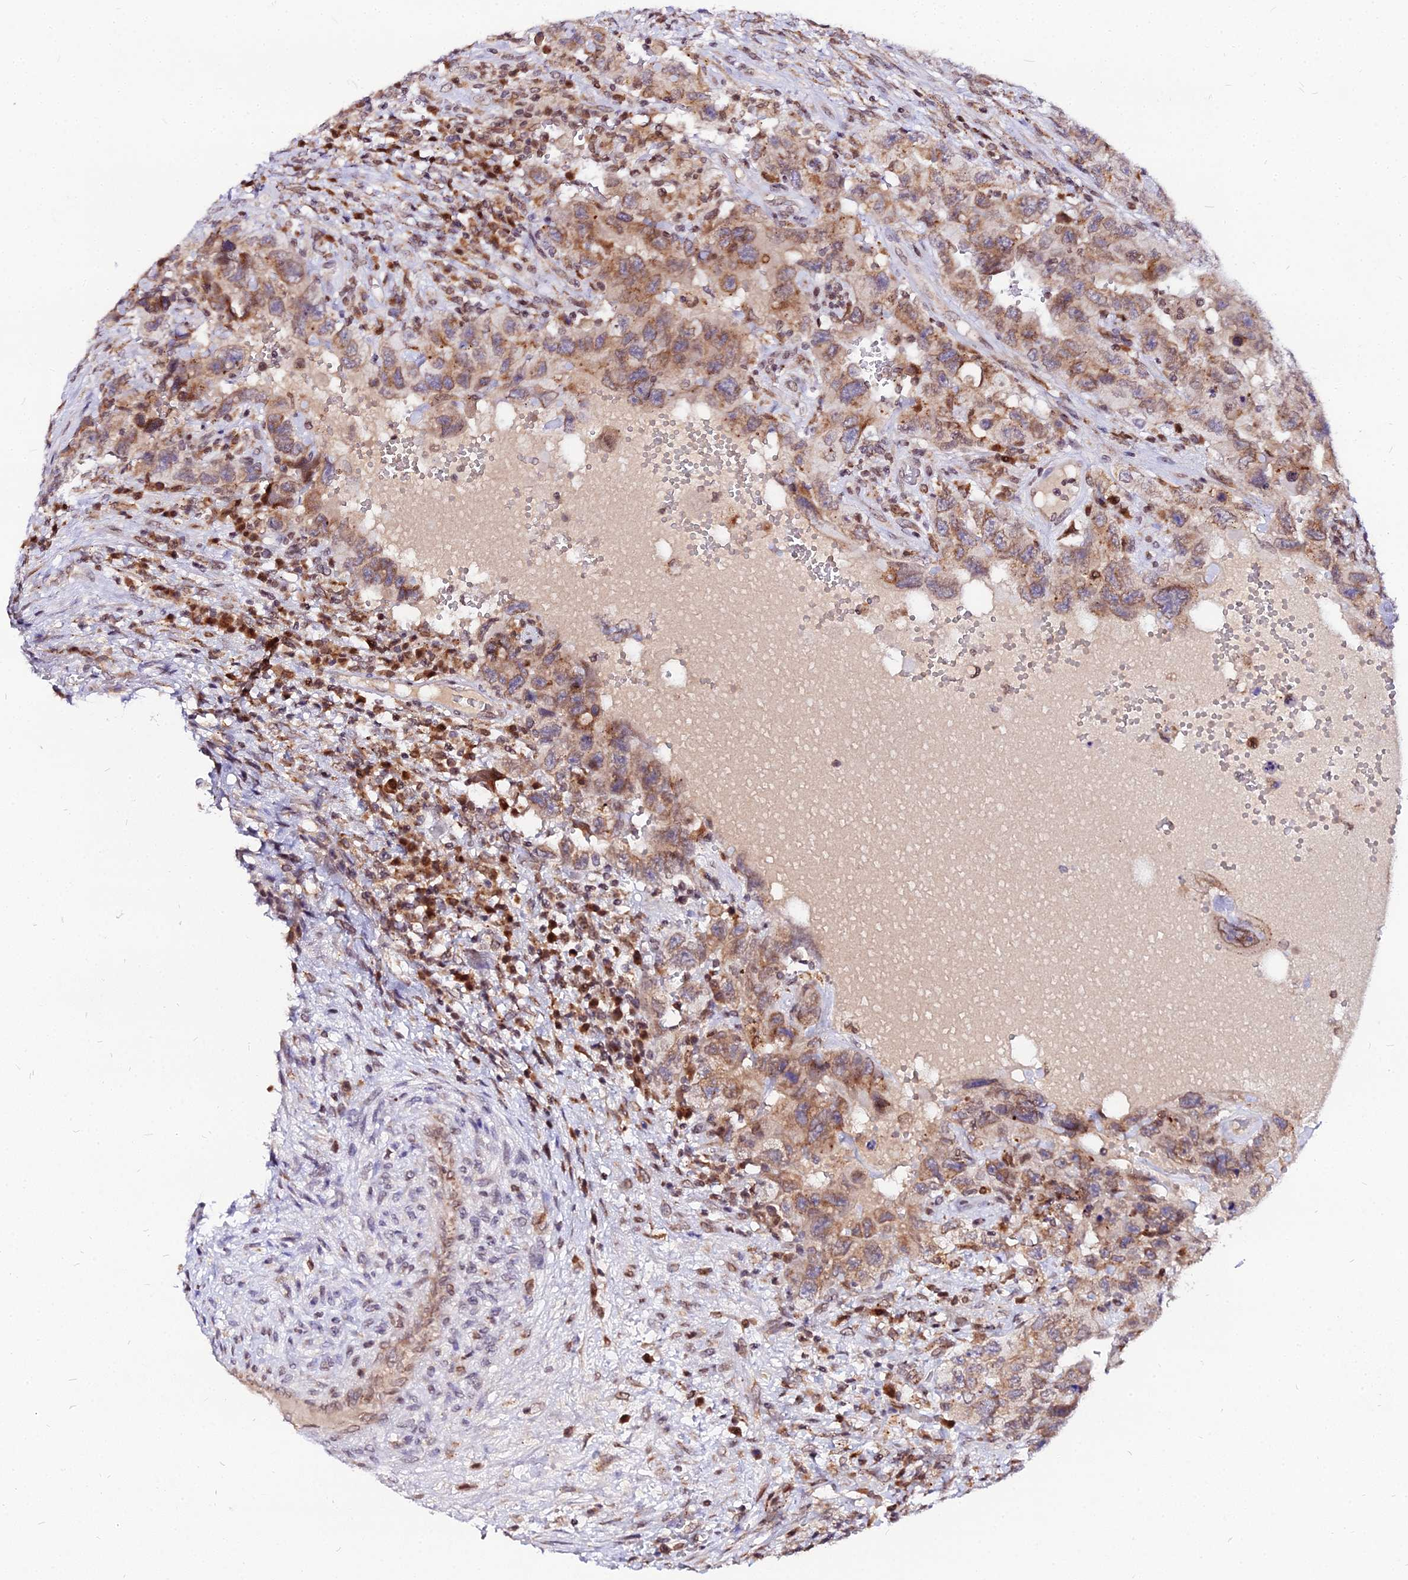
{"staining": {"intensity": "moderate", "quantity": ">75%", "location": "cytoplasmic/membranous"}, "tissue": "testis cancer", "cell_type": "Tumor cells", "image_type": "cancer", "snomed": [{"axis": "morphology", "description": "Carcinoma, Embryonal, NOS"}, {"axis": "topography", "description": "Testis"}], "caption": "An immunohistochemistry histopathology image of neoplastic tissue is shown. Protein staining in brown shows moderate cytoplasmic/membranous positivity in testis embryonal carcinoma within tumor cells.", "gene": "RNF121", "patient": {"sex": "male", "age": 26}}